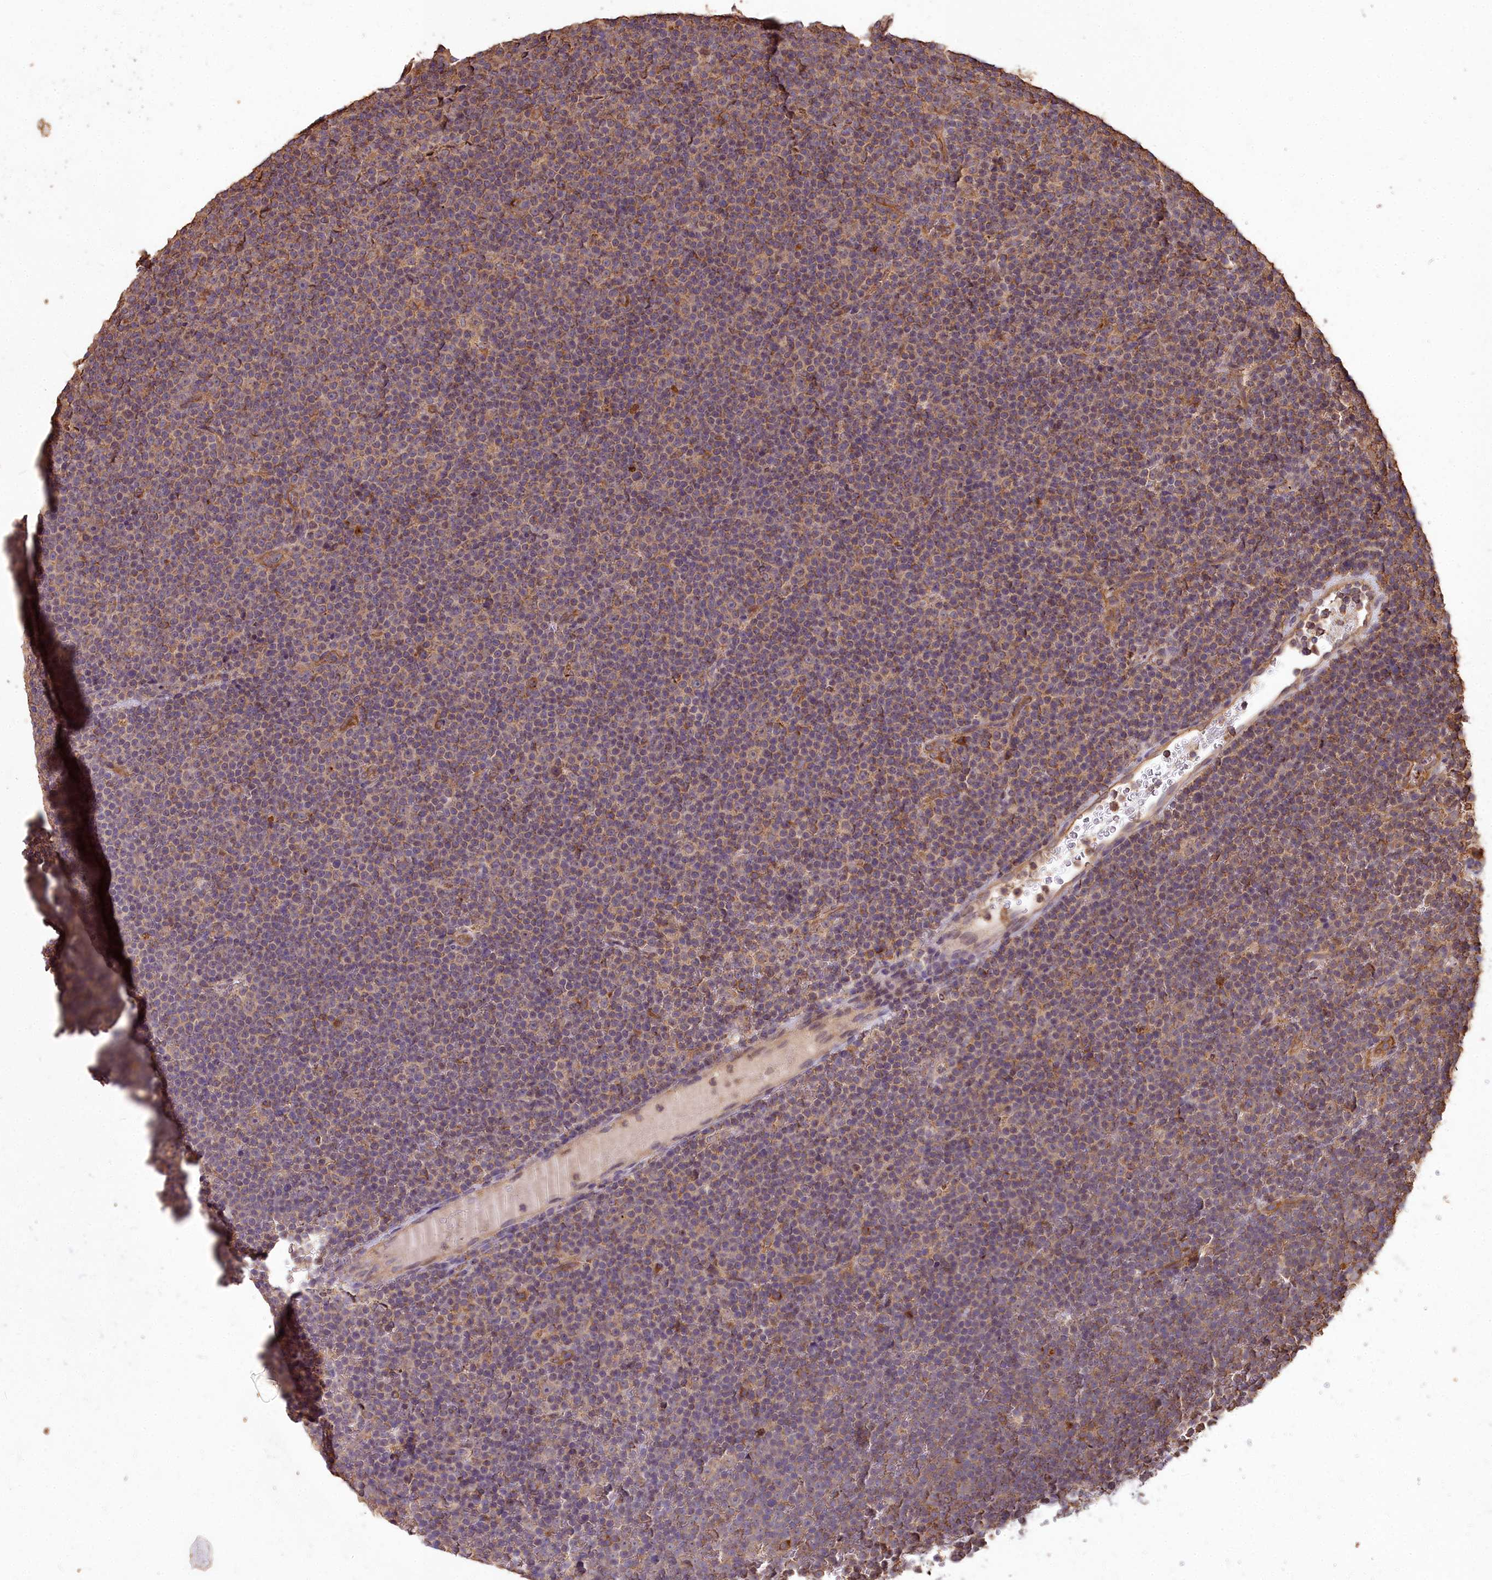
{"staining": {"intensity": "moderate", "quantity": "<25%", "location": "cytoplasmic/membranous"}, "tissue": "lymphoma", "cell_type": "Tumor cells", "image_type": "cancer", "snomed": [{"axis": "morphology", "description": "Malignant lymphoma, non-Hodgkin's type, Low grade"}, {"axis": "topography", "description": "Lymph node"}], "caption": "Brown immunohistochemical staining in malignant lymphoma, non-Hodgkin's type (low-grade) demonstrates moderate cytoplasmic/membranous expression in approximately <25% of tumor cells. The protein of interest is shown in brown color, while the nuclei are stained blue.", "gene": "CEMIP2", "patient": {"sex": "female", "age": 67}}